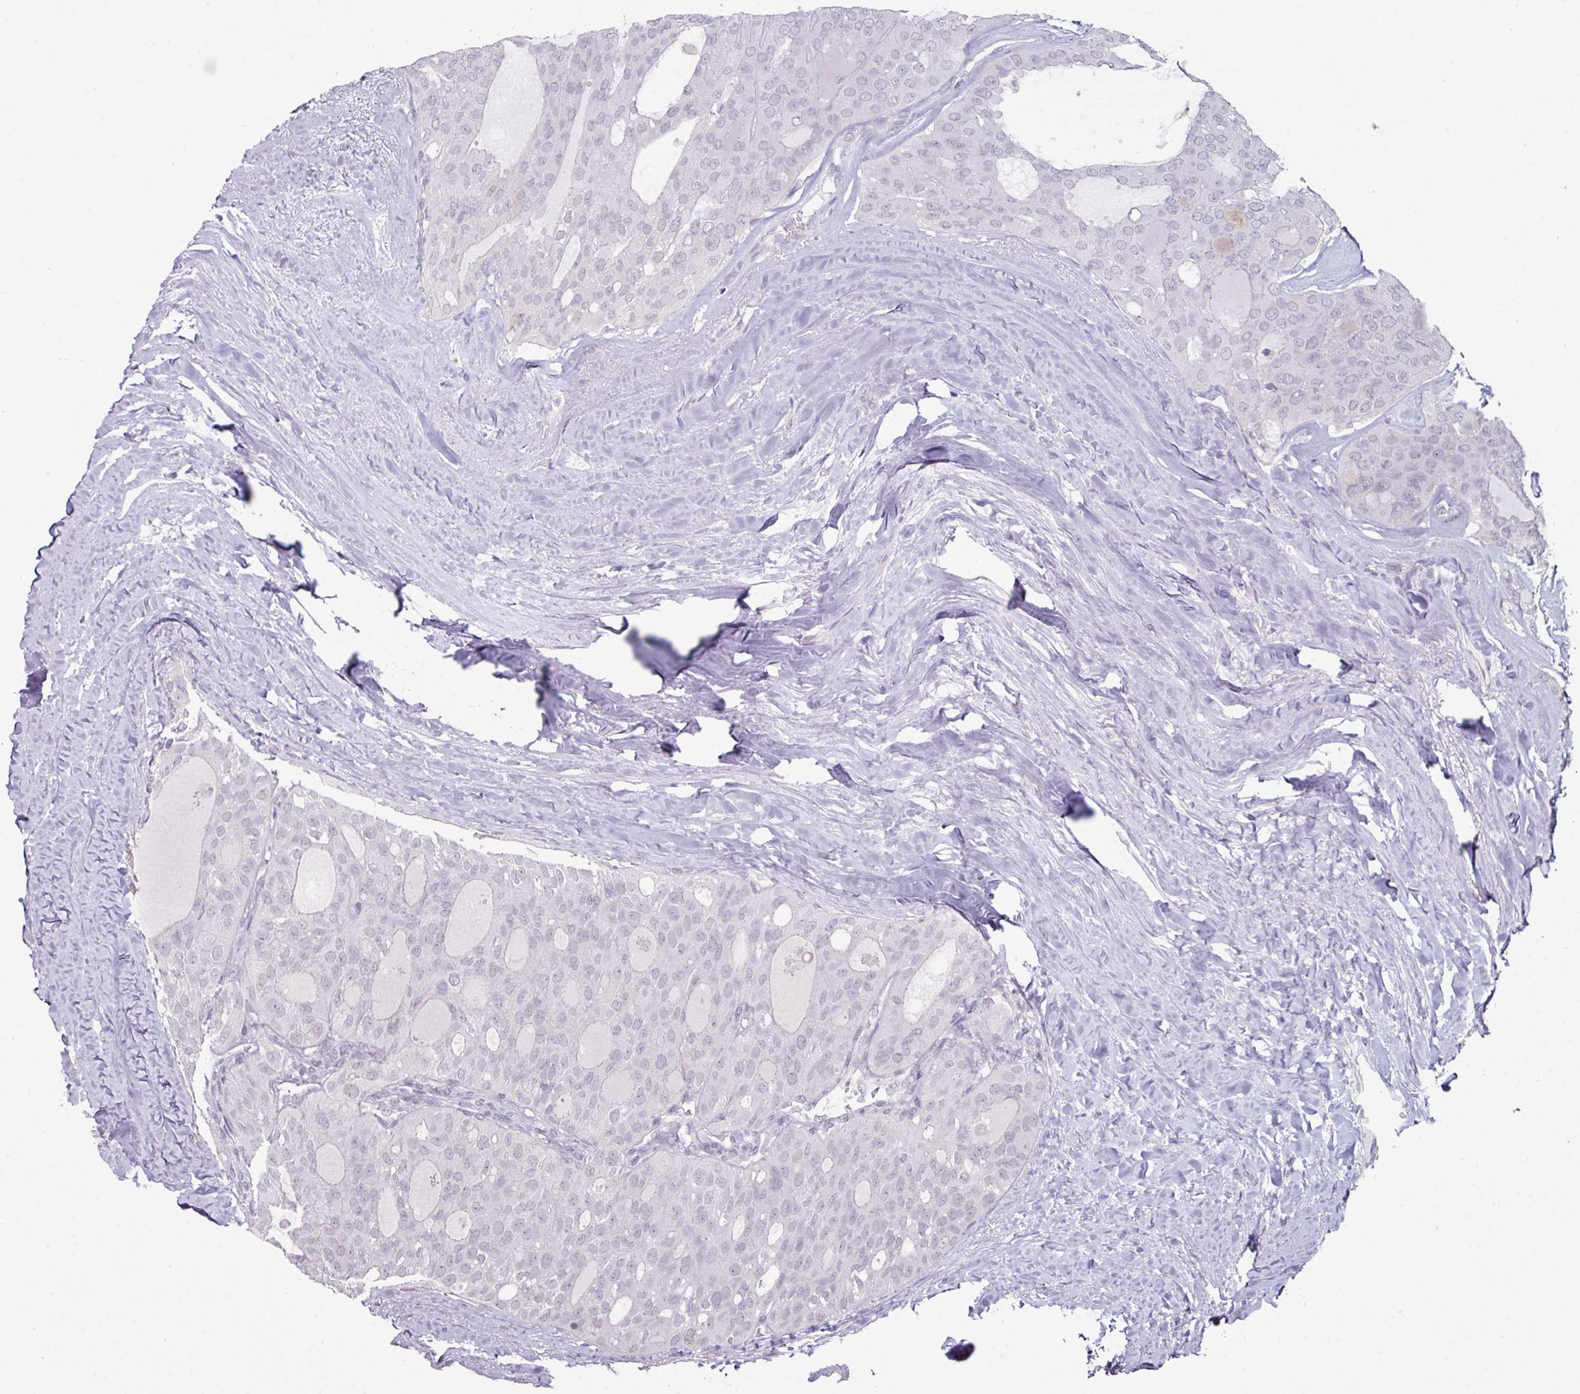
{"staining": {"intensity": "negative", "quantity": "none", "location": "none"}, "tissue": "thyroid cancer", "cell_type": "Tumor cells", "image_type": "cancer", "snomed": [{"axis": "morphology", "description": "Follicular adenoma carcinoma, NOS"}, {"axis": "topography", "description": "Thyroid gland"}], "caption": "DAB (3,3'-diaminobenzidine) immunohistochemical staining of human follicular adenoma carcinoma (thyroid) displays no significant staining in tumor cells.", "gene": "ELK1", "patient": {"sex": "male", "age": 75}}